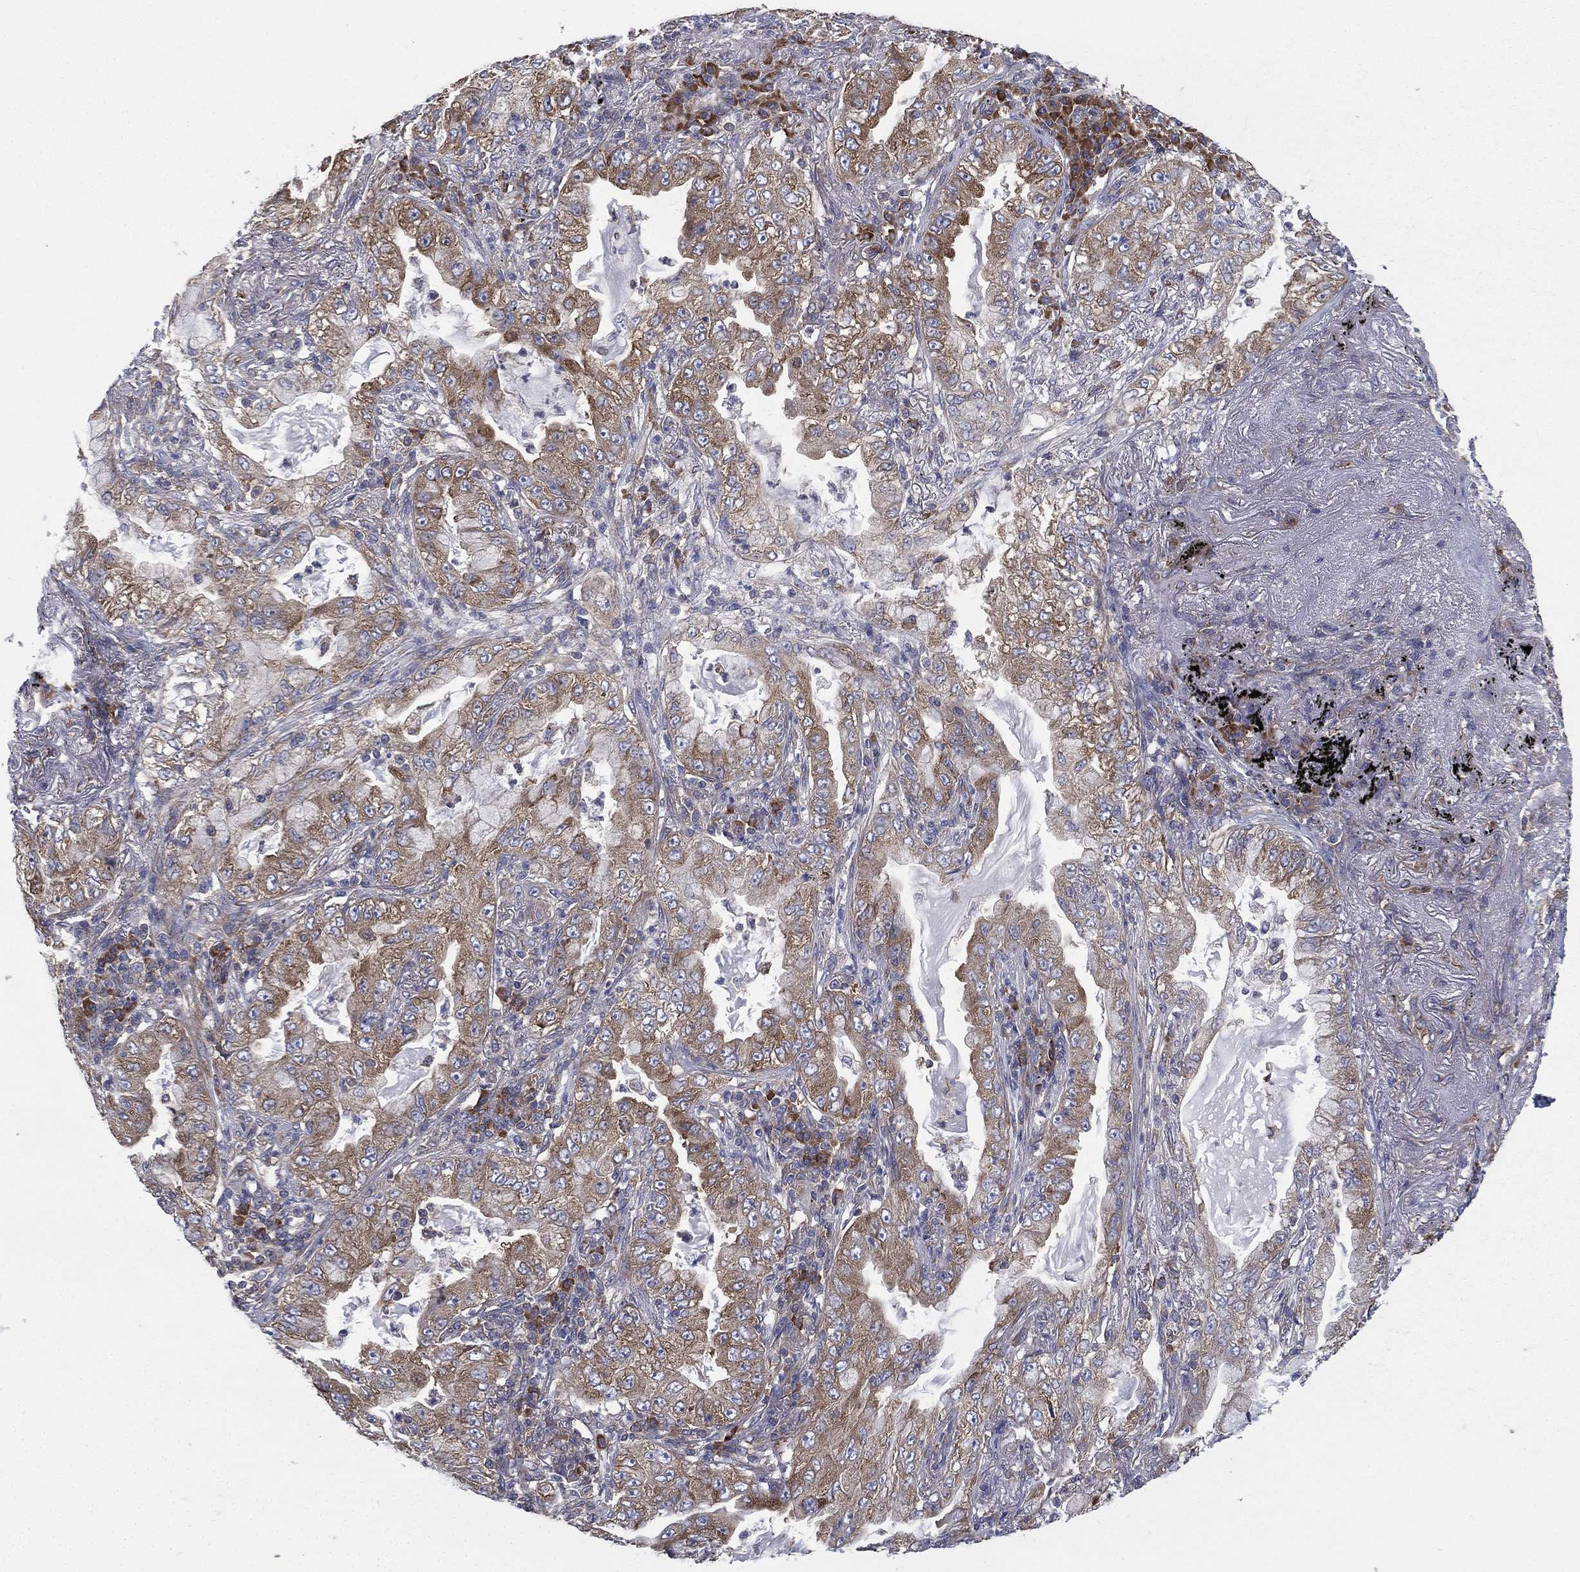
{"staining": {"intensity": "moderate", "quantity": "25%-75%", "location": "cytoplasmic/membranous"}, "tissue": "lung cancer", "cell_type": "Tumor cells", "image_type": "cancer", "snomed": [{"axis": "morphology", "description": "Adenocarcinoma, NOS"}, {"axis": "topography", "description": "Lung"}], "caption": "Lung cancer stained with IHC exhibits moderate cytoplasmic/membranous staining in approximately 25%-75% of tumor cells.", "gene": "FARSA", "patient": {"sex": "female", "age": 73}}